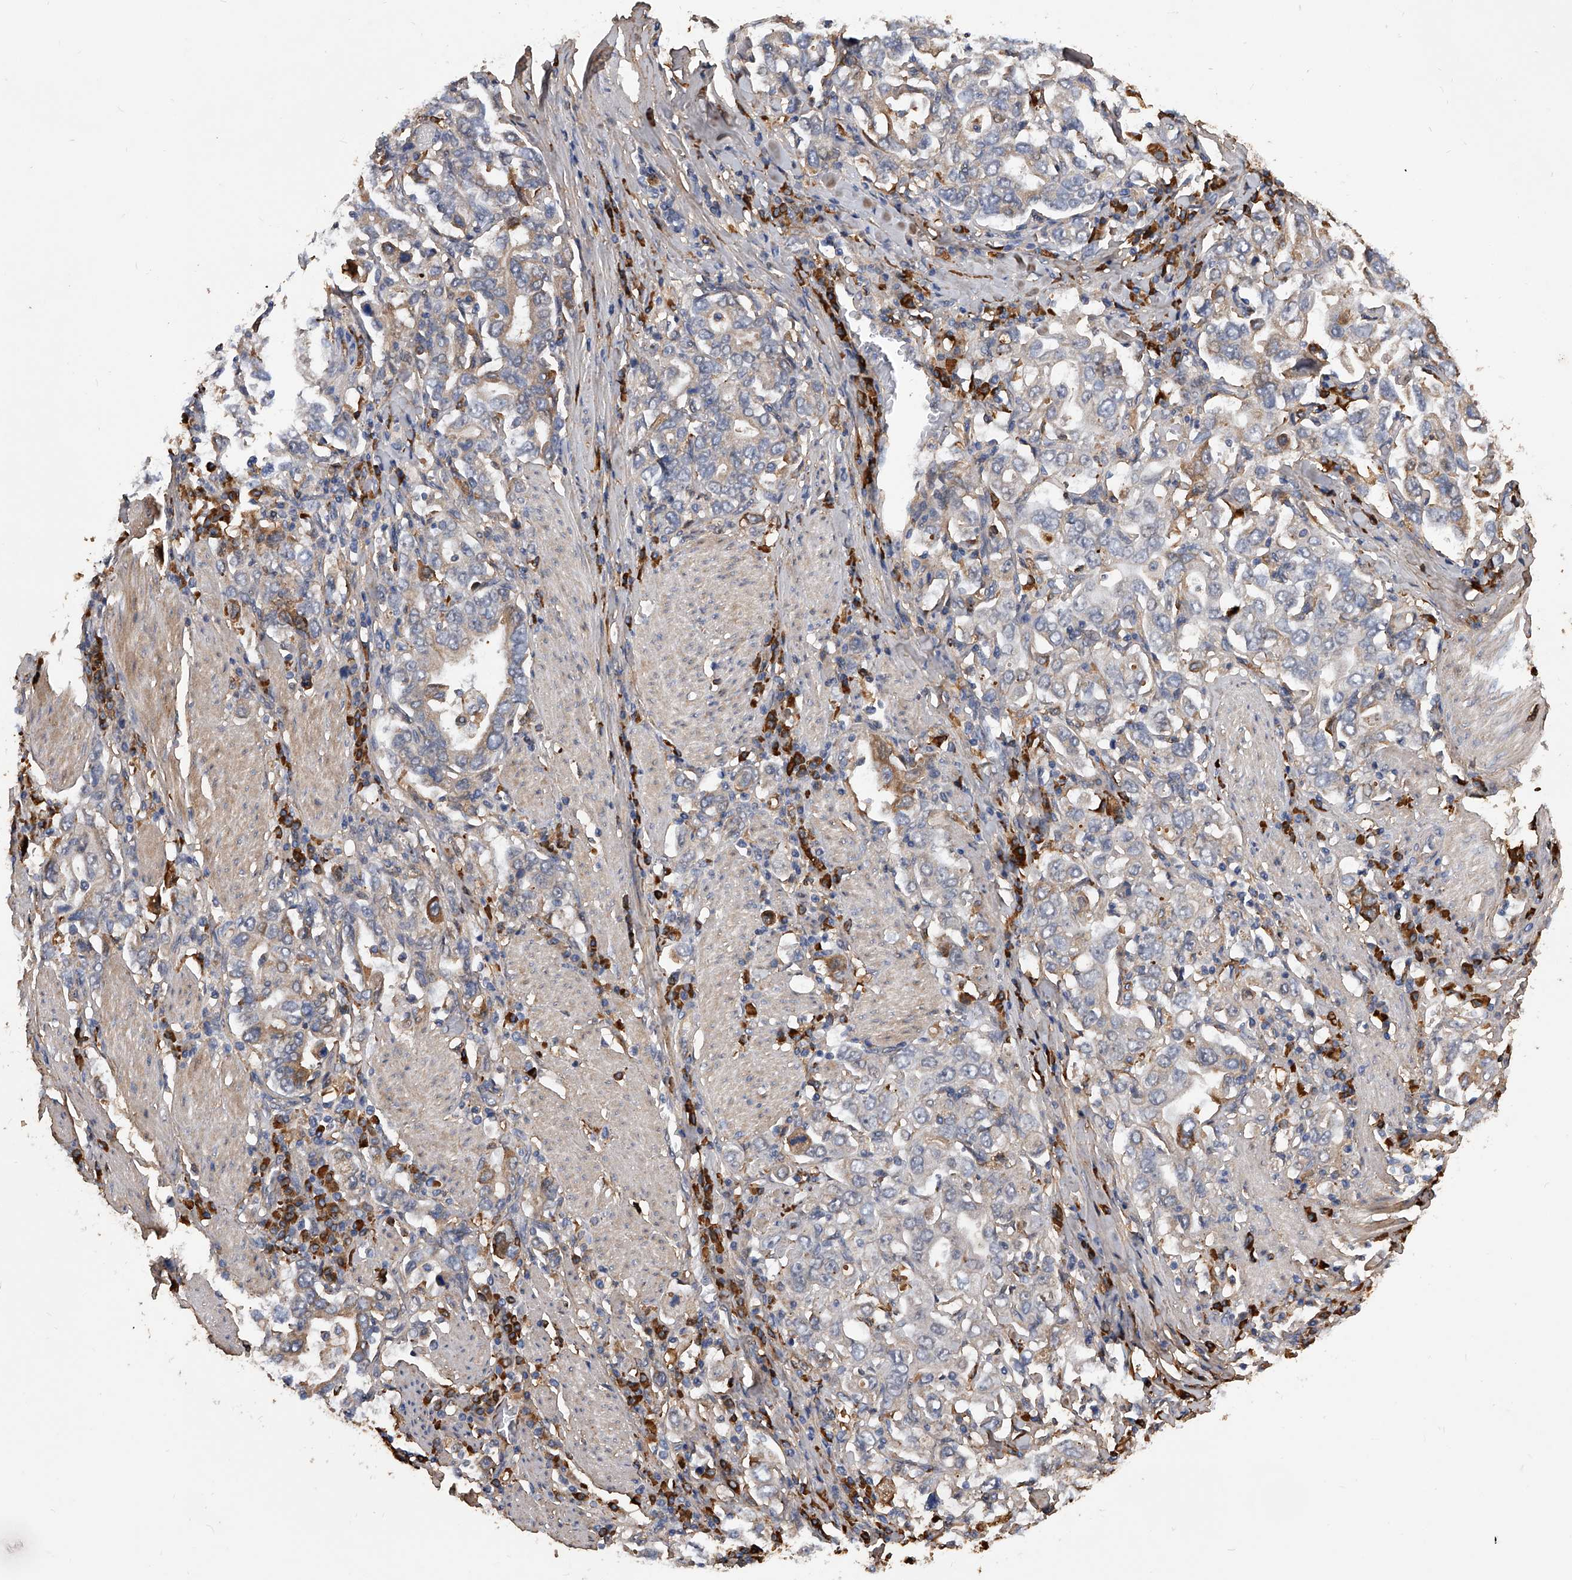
{"staining": {"intensity": "moderate", "quantity": "<25%", "location": "cytoplasmic/membranous"}, "tissue": "stomach cancer", "cell_type": "Tumor cells", "image_type": "cancer", "snomed": [{"axis": "morphology", "description": "Adenocarcinoma, NOS"}, {"axis": "topography", "description": "Stomach, upper"}], "caption": "Protein expression analysis of stomach adenocarcinoma displays moderate cytoplasmic/membranous expression in about <25% of tumor cells. The staining is performed using DAB (3,3'-diaminobenzidine) brown chromogen to label protein expression. The nuclei are counter-stained blue using hematoxylin.", "gene": "ZNF25", "patient": {"sex": "male", "age": 62}}